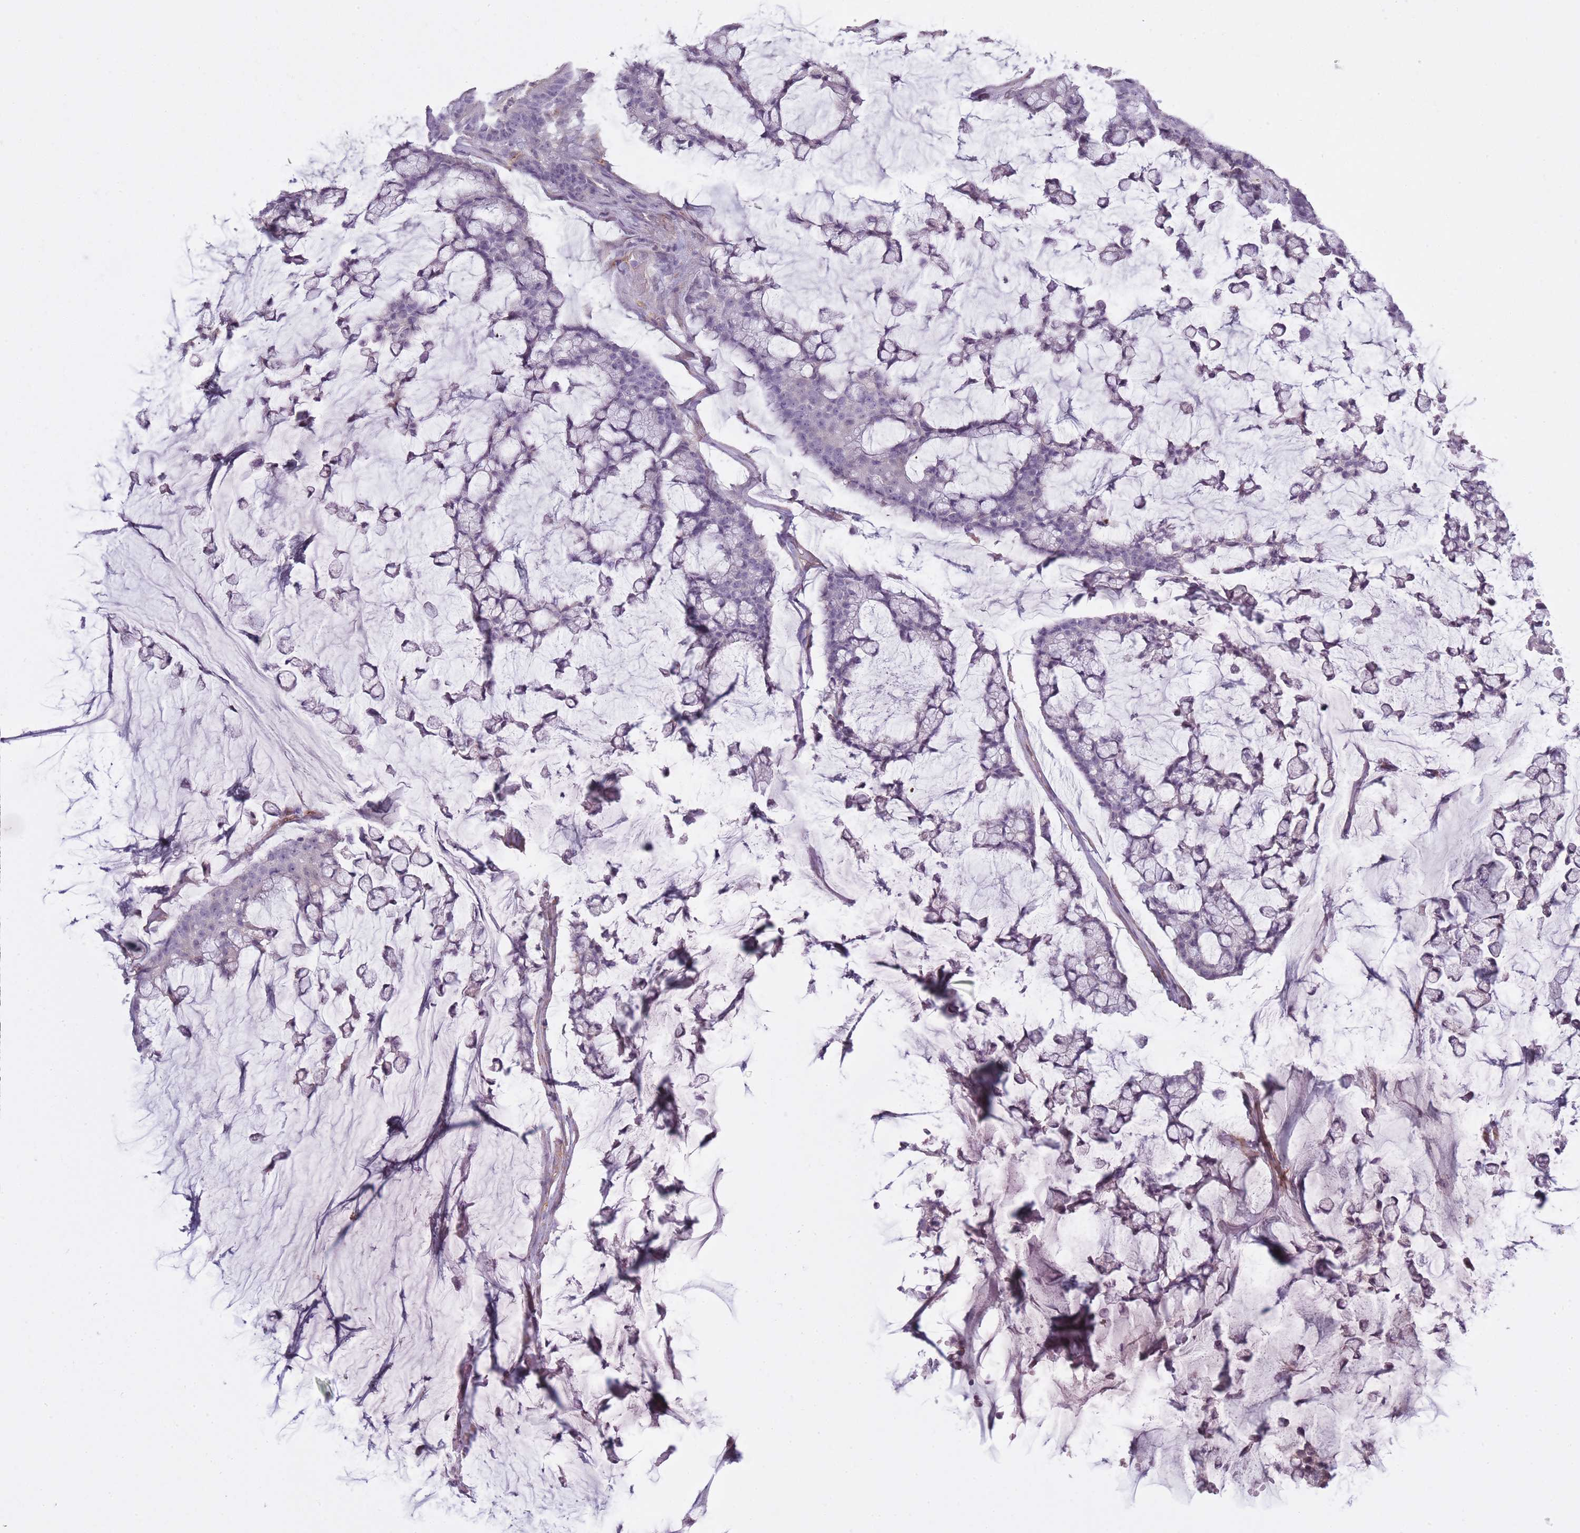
{"staining": {"intensity": "negative", "quantity": "none", "location": "none"}, "tissue": "colorectal cancer", "cell_type": "Tumor cells", "image_type": "cancer", "snomed": [{"axis": "morphology", "description": "Adenocarcinoma, NOS"}, {"axis": "topography", "description": "Colon"}], "caption": "Protein analysis of colorectal cancer reveals no significant expression in tumor cells.", "gene": "SLC8A2", "patient": {"sex": "female", "age": 84}}